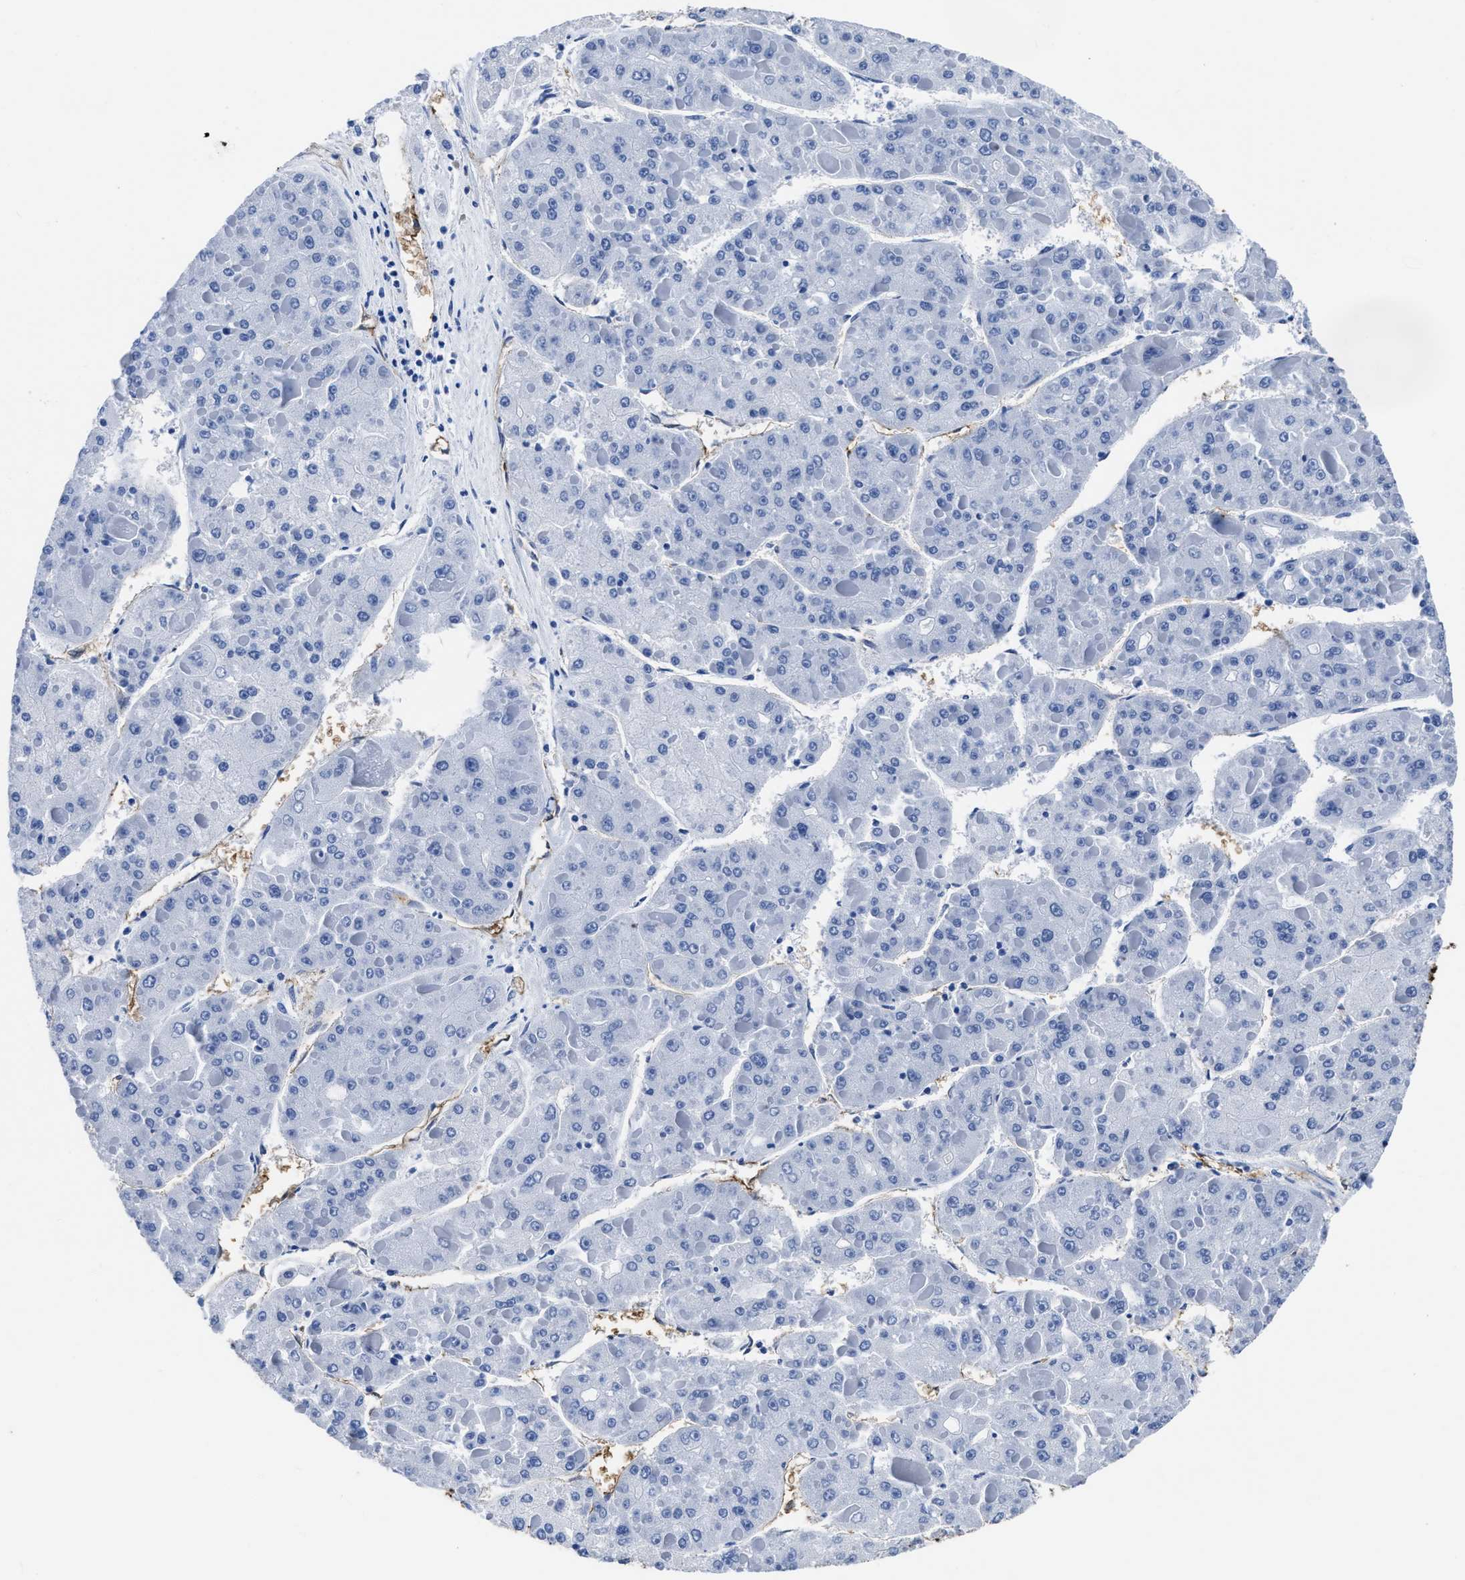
{"staining": {"intensity": "negative", "quantity": "none", "location": "none"}, "tissue": "liver cancer", "cell_type": "Tumor cells", "image_type": "cancer", "snomed": [{"axis": "morphology", "description": "Carcinoma, Hepatocellular, NOS"}, {"axis": "topography", "description": "Liver"}], "caption": "This is an IHC histopathology image of liver cancer. There is no staining in tumor cells.", "gene": "AQP1", "patient": {"sex": "female", "age": 73}}